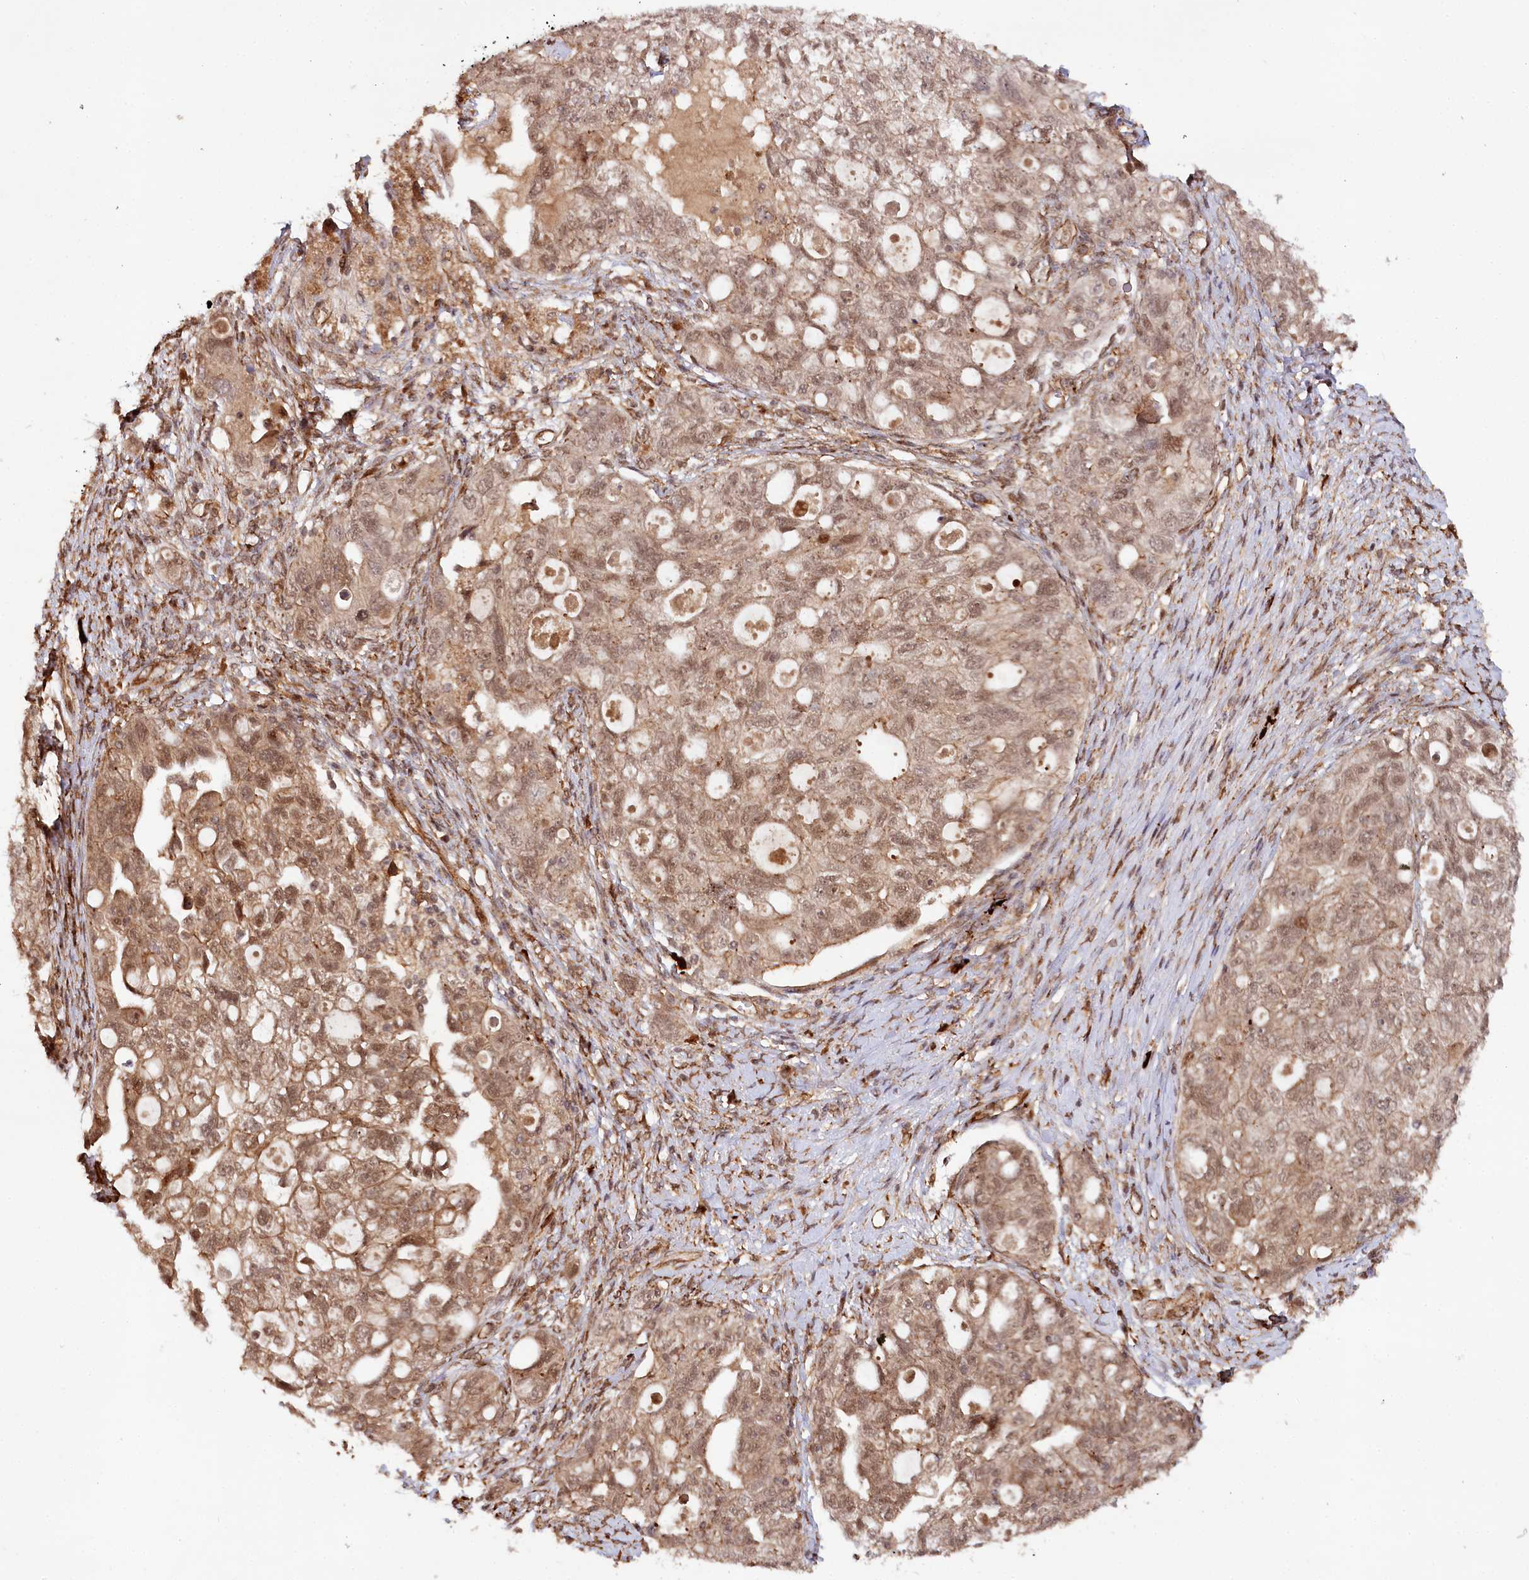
{"staining": {"intensity": "moderate", "quantity": ">75%", "location": "nuclear"}, "tissue": "ovarian cancer", "cell_type": "Tumor cells", "image_type": "cancer", "snomed": [{"axis": "morphology", "description": "Carcinoma, NOS"}, {"axis": "morphology", "description": "Cystadenocarcinoma, serous, NOS"}, {"axis": "topography", "description": "Ovary"}], "caption": "The immunohistochemical stain labels moderate nuclear expression in tumor cells of ovarian cancer tissue.", "gene": "ALKBH8", "patient": {"sex": "female", "age": 69}}